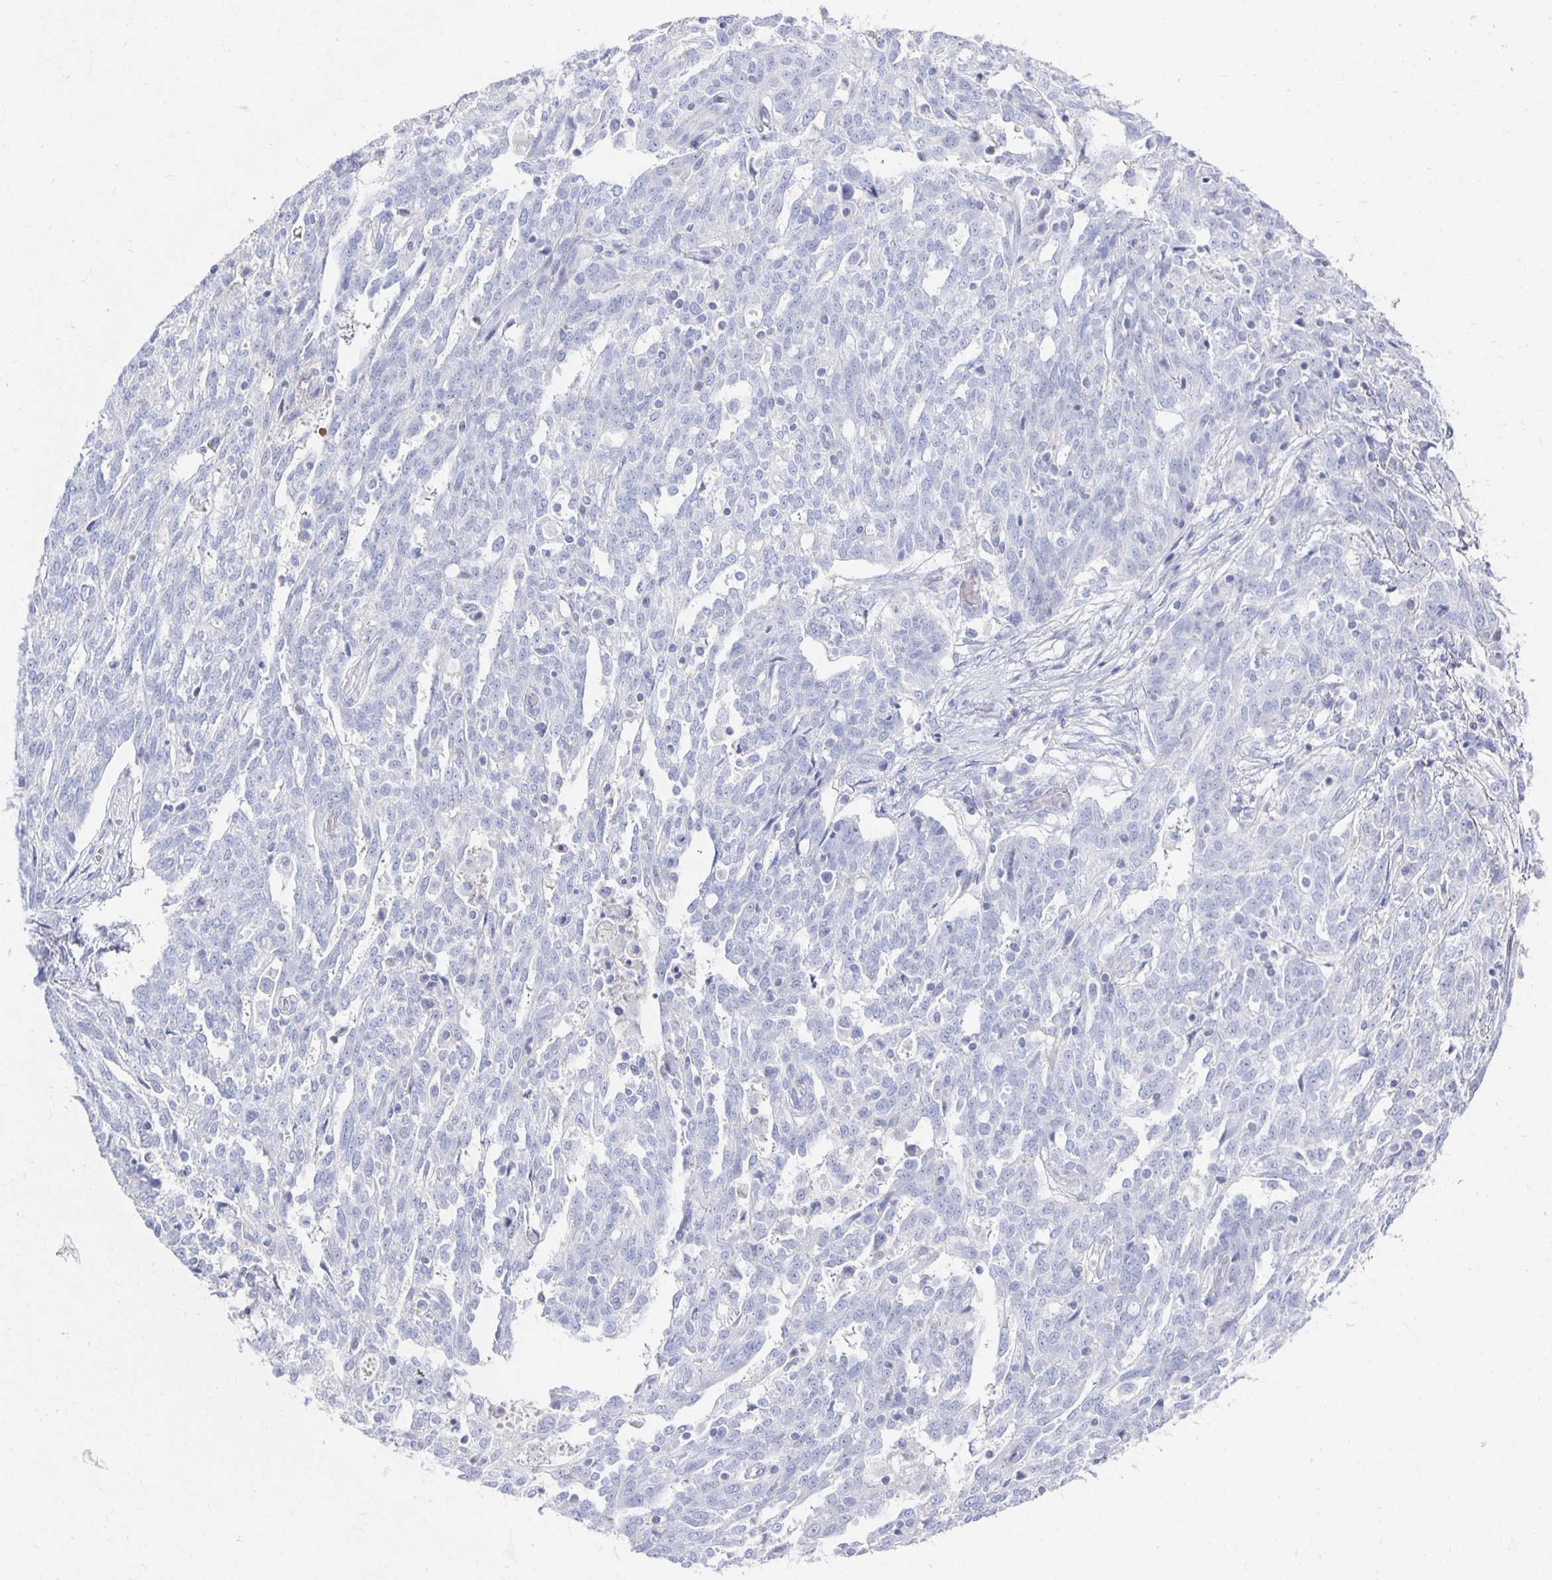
{"staining": {"intensity": "negative", "quantity": "none", "location": "none"}, "tissue": "ovarian cancer", "cell_type": "Tumor cells", "image_type": "cancer", "snomed": [{"axis": "morphology", "description": "Cystadenocarcinoma, serous, NOS"}, {"axis": "topography", "description": "Ovary"}], "caption": "Tumor cells show no significant protein expression in ovarian serous cystadenocarcinoma.", "gene": "PRDM7", "patient": {"sex": "female", "age": 67}}